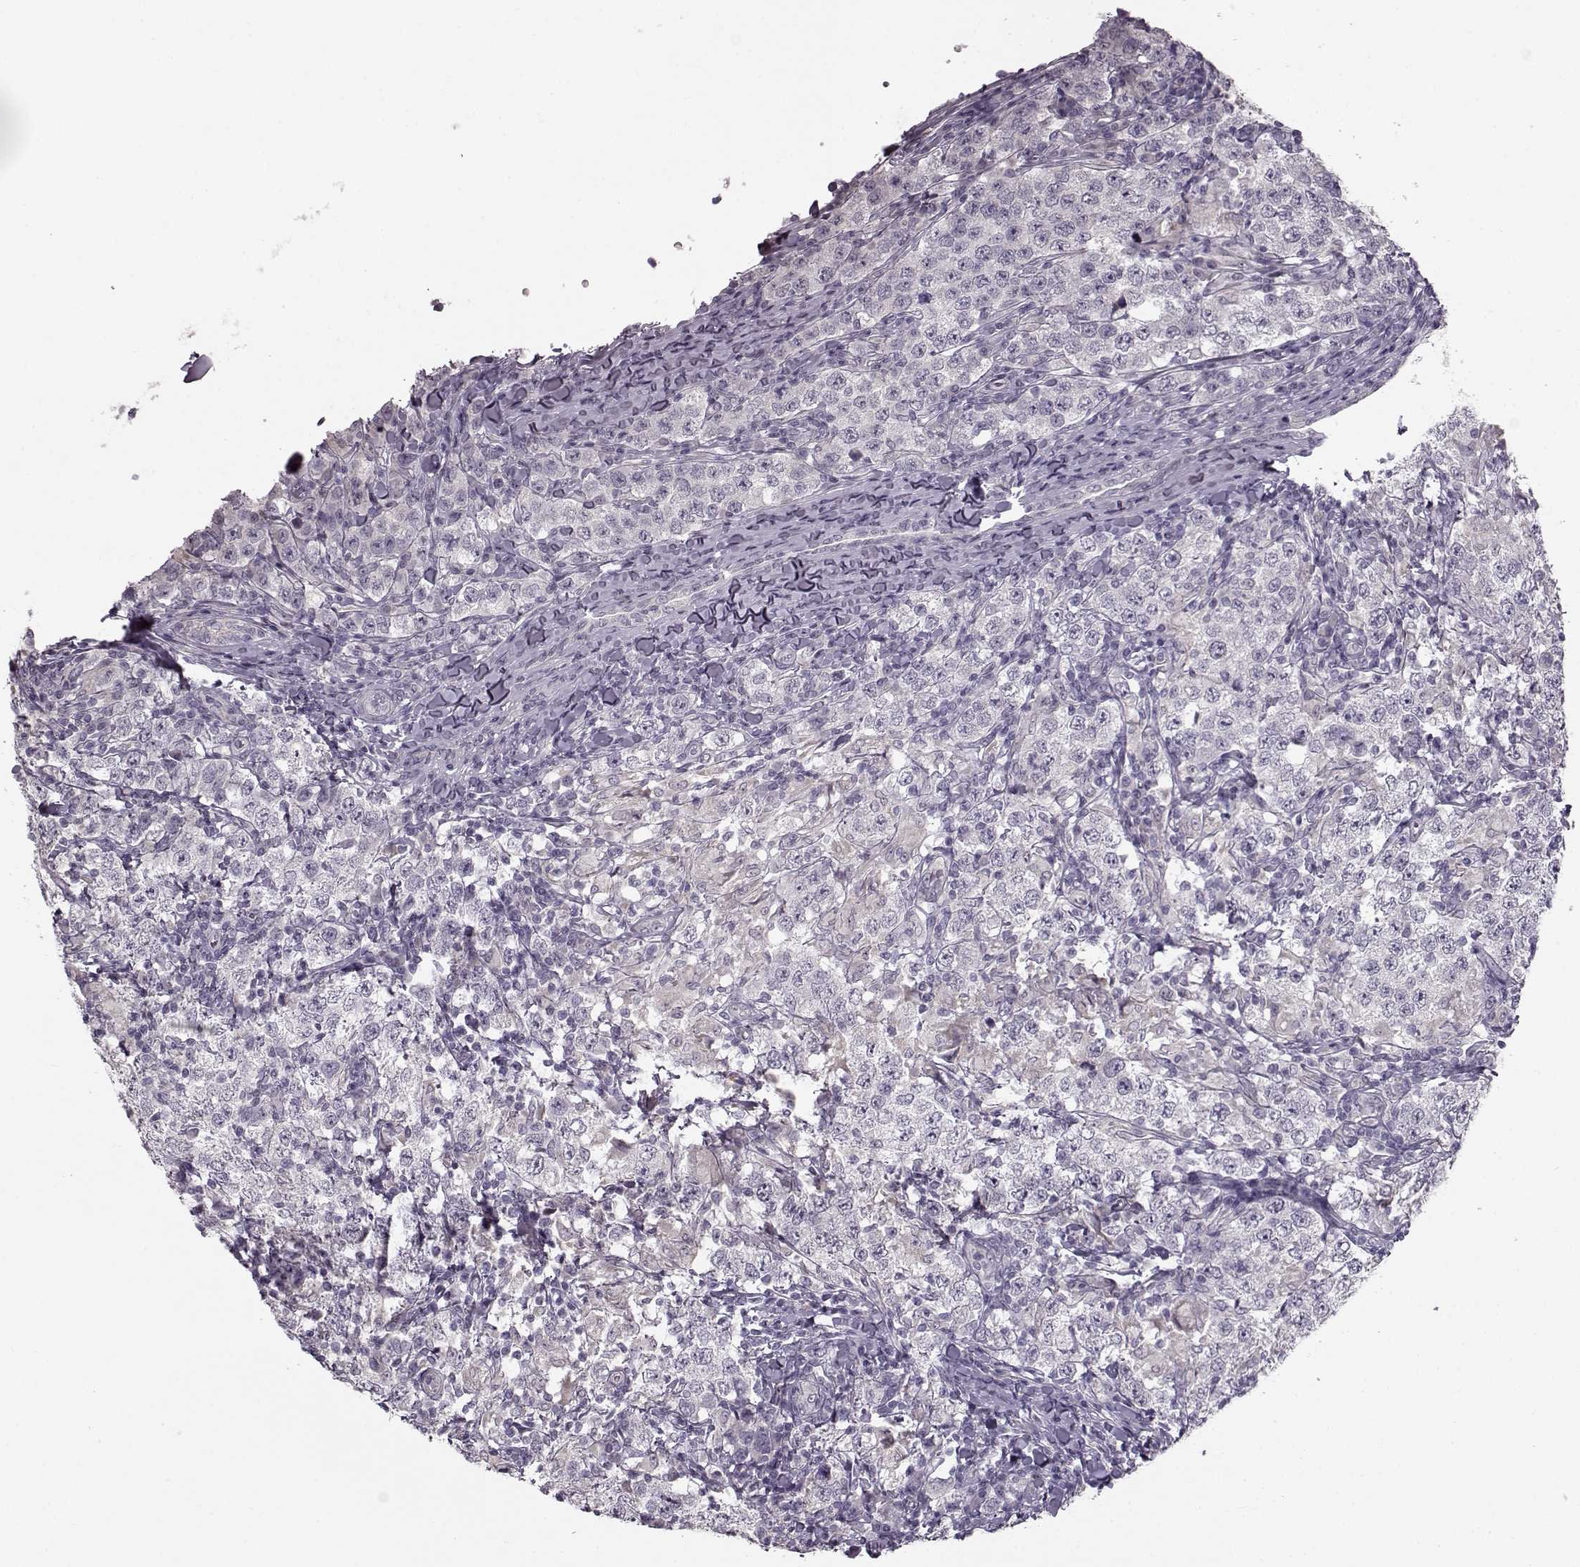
{"staining": {"intensity": "negative", "quantity": "none", "location": "none"}, "tissue": "testis cancer", "cell_type": "Tumor cells", "image_type": "cancer", "snomed": [{"axis": "morphology", "description": "Seminoma, NOS"}, {"axis": "morphology", "description": "Carcinoma, Embryonal, NOS"}, {"axis": "topography", "description": "Testis"}], "caption": "This is an immunohistochemistry photomicrograph of testis cancer. There is no staining in tumor cells.", "gene": "MAP6D1", "patient": {"sex": "male", "age": 41}}